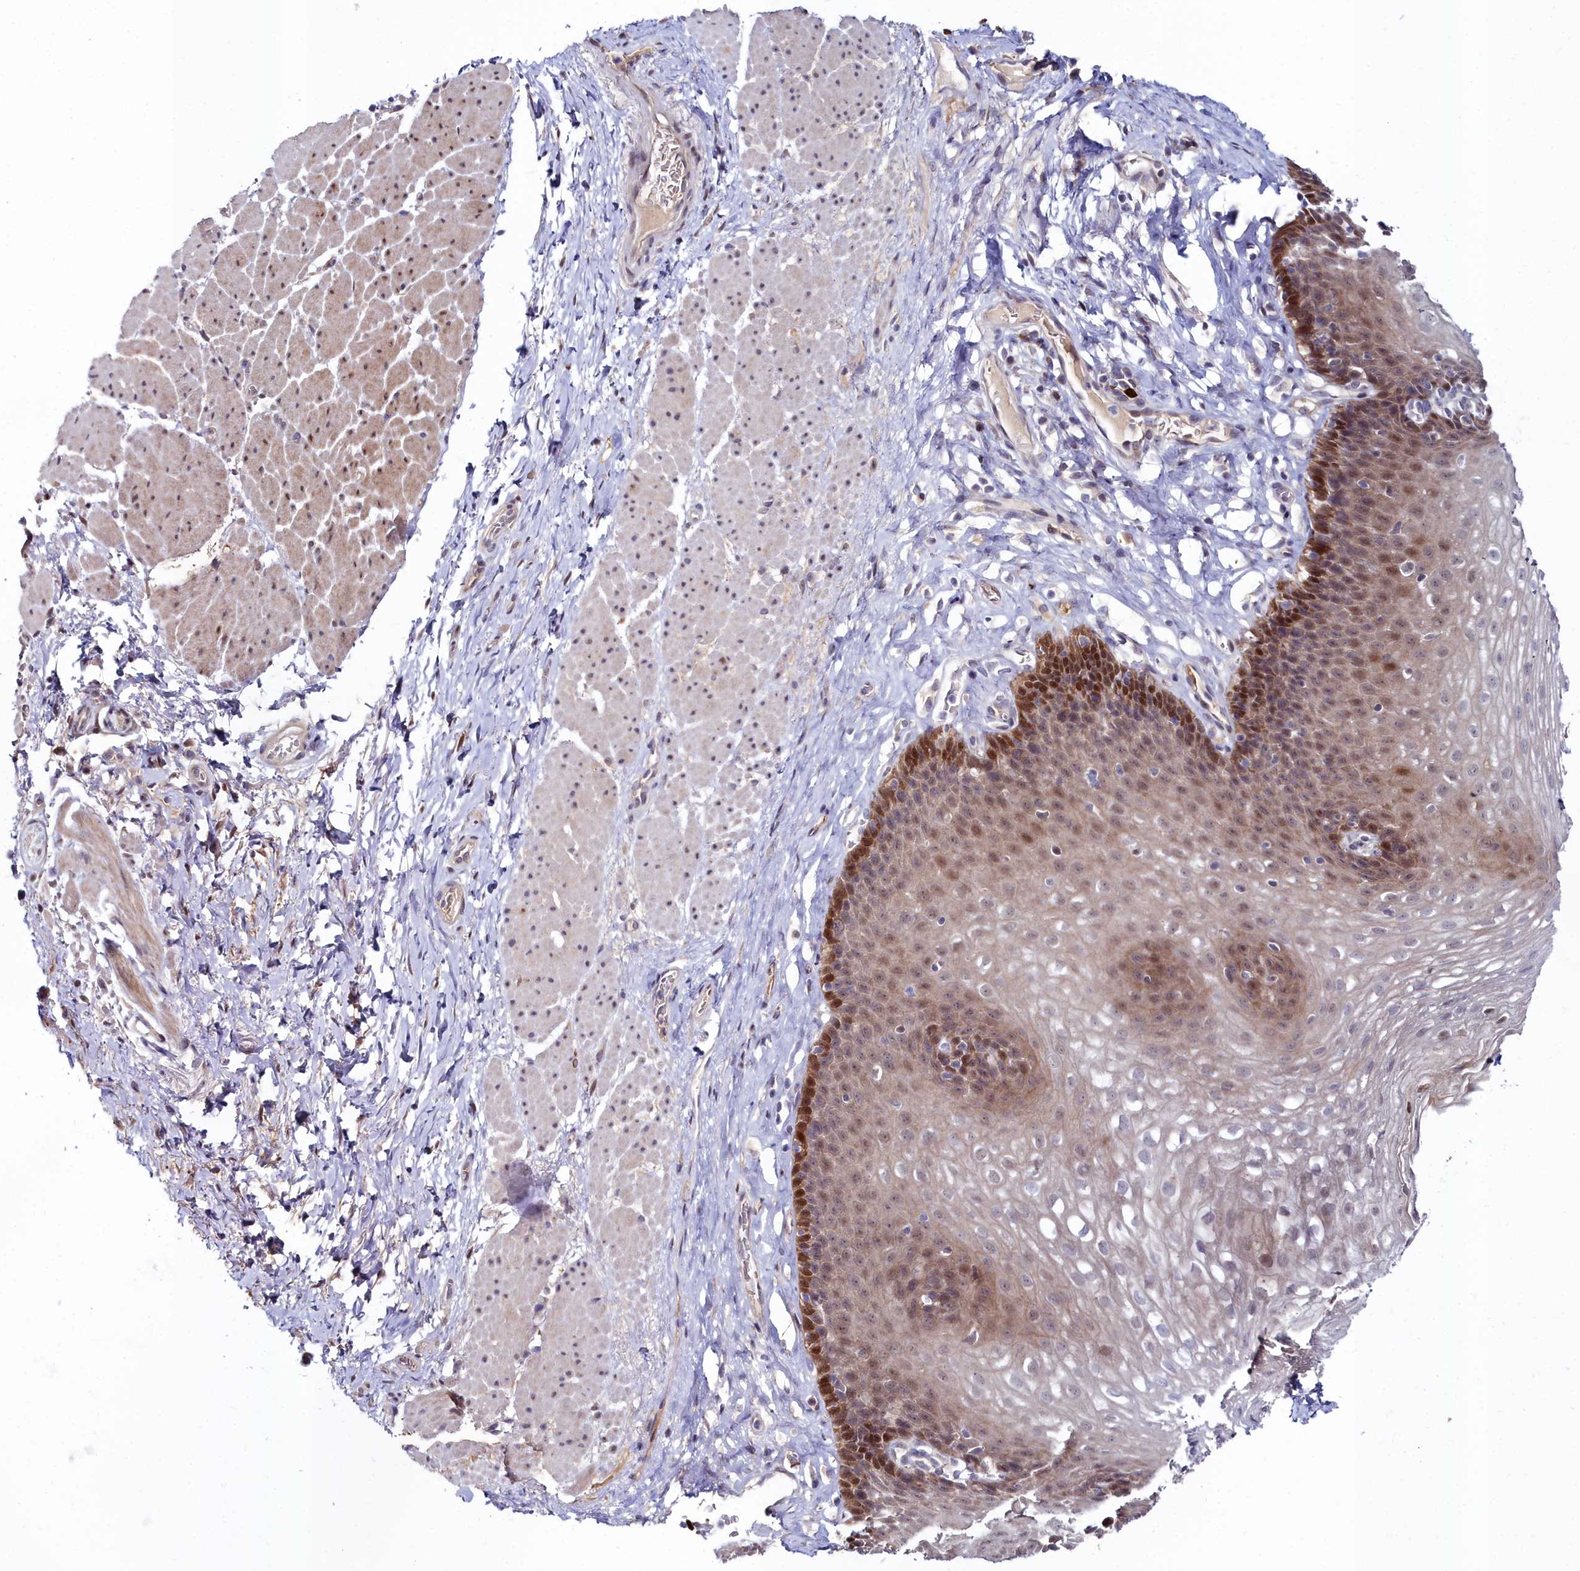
{"staining": {"intensity": "strong", "quantity": "25%-75%", "location": "nuclear"}, "tissue": "esophagus", "cell_type": "Squamous epithelial cells", "image_type": "normal", "snomed": [{"axis": "morphology", "description": "Normal tissue, NOS"}, {"axis": "topography", "description": "Esophagus"}], "caption": "Immunohistochemistry (IHC) photomicrograph of benign esophagus stained for a protein (brown), which shows high levels of strong nuclear staining in approximately 25%-75% of squamous epithelial cells.", "gene": "KCTD18", "patient": {"sex": "female", "age": 66}}